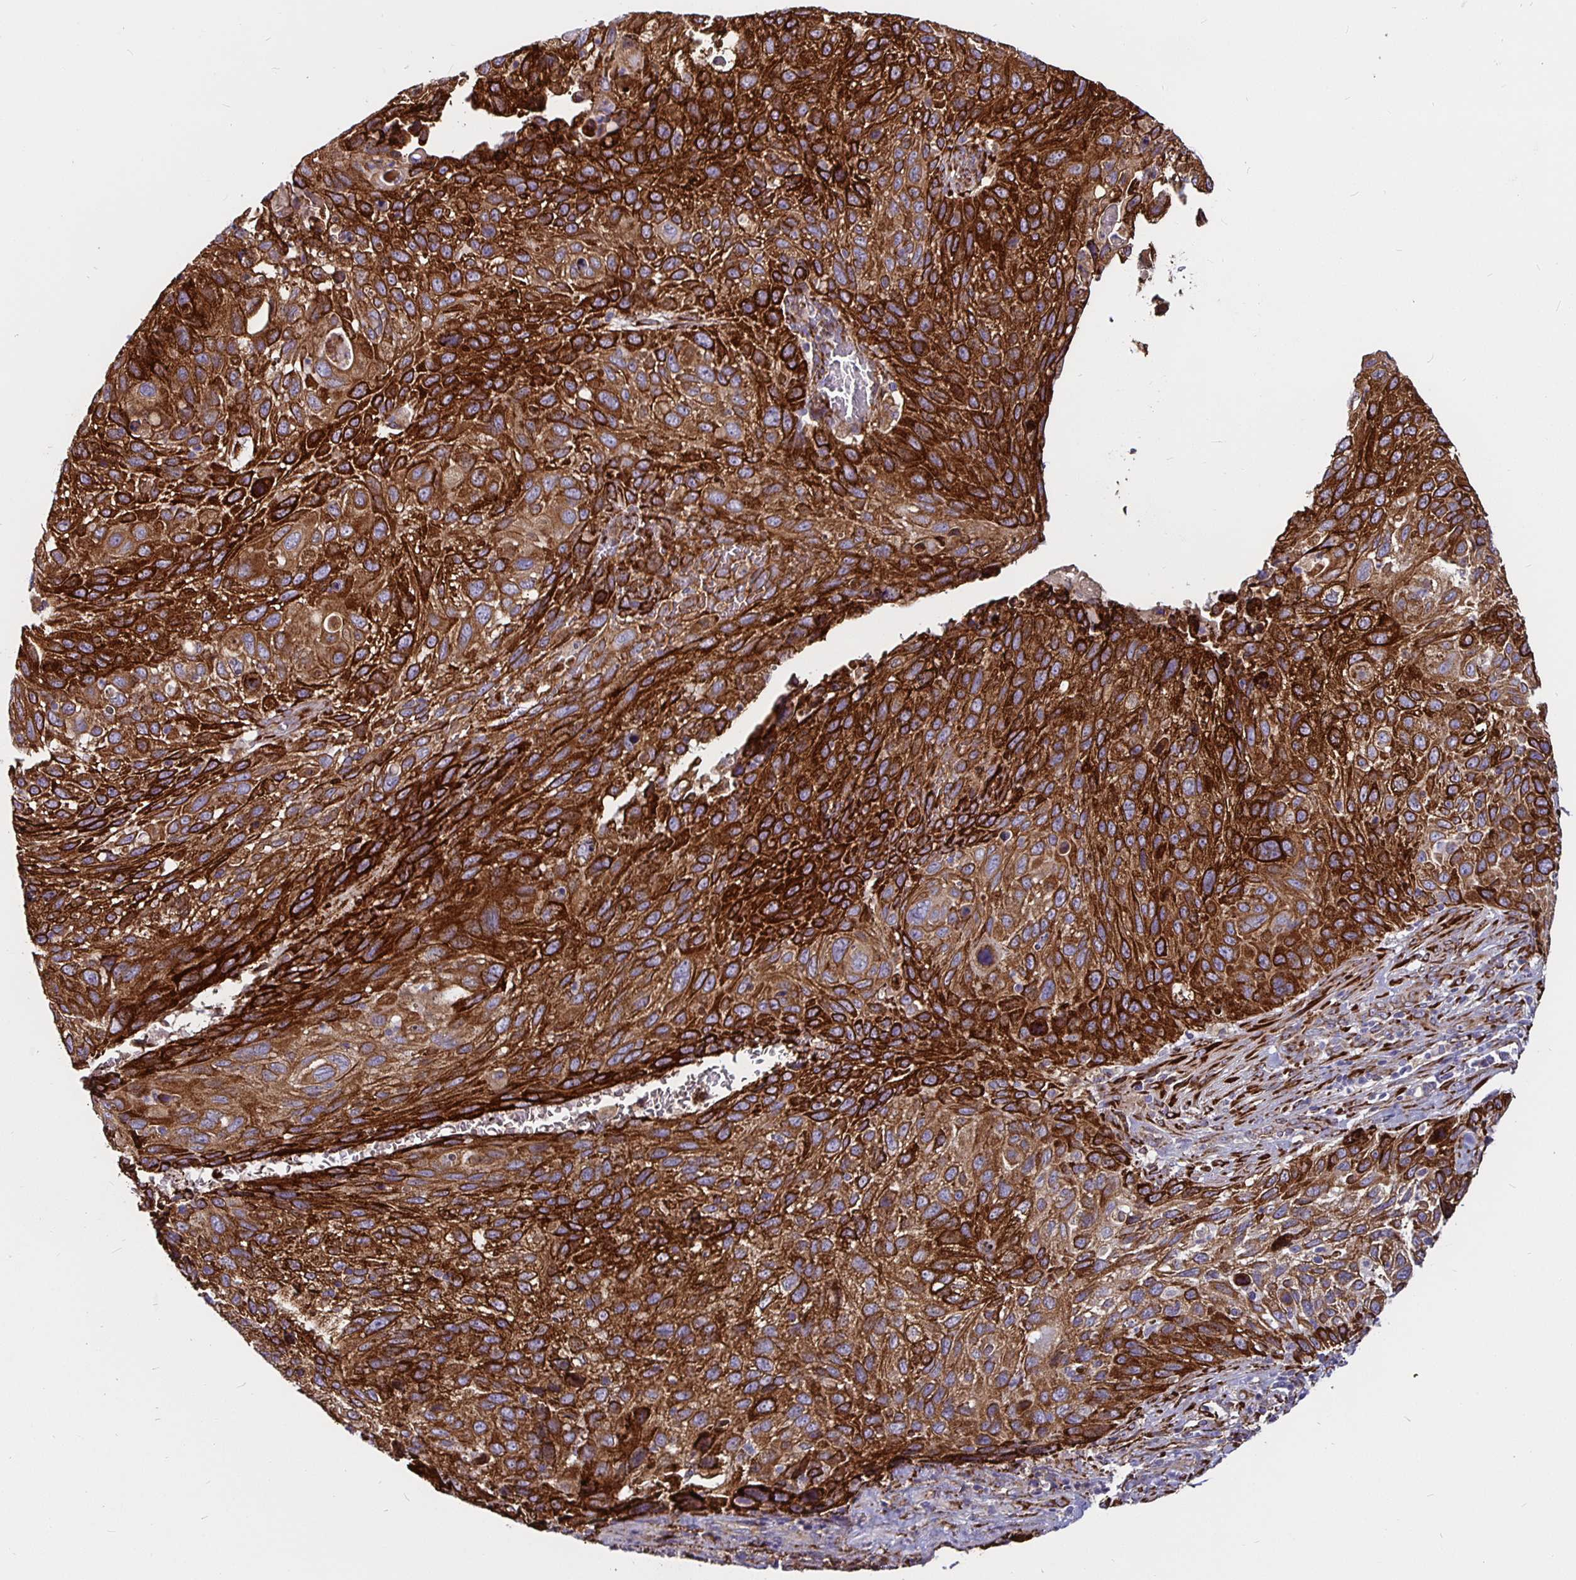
{"staining": {"intensity": "strong", "quantity": ">75%", "location": "cytoplasmic/membranous"}, "tissue": "cervical cancer", "cell_type": "Tumor cells", "image_type": "cancer", "snomed": [{"axis": "morphology", "description": "Squamous cell carcinoma, NOS"}, {"axis": "topography", "description": "Cervix"}], "caption": "Immunohistochemical staining of human cervical squamous cell carcinoma shows high levels of strong cytoplasmic/membranous positivity in about >75% of tumor cells. The protein is stained brown, and the nuclei are stained in blue (DAB IHC with brightfield microscopy, high magnification).", "gene": "P4HA2", "patient": {"sex": "female", "age": 70}}